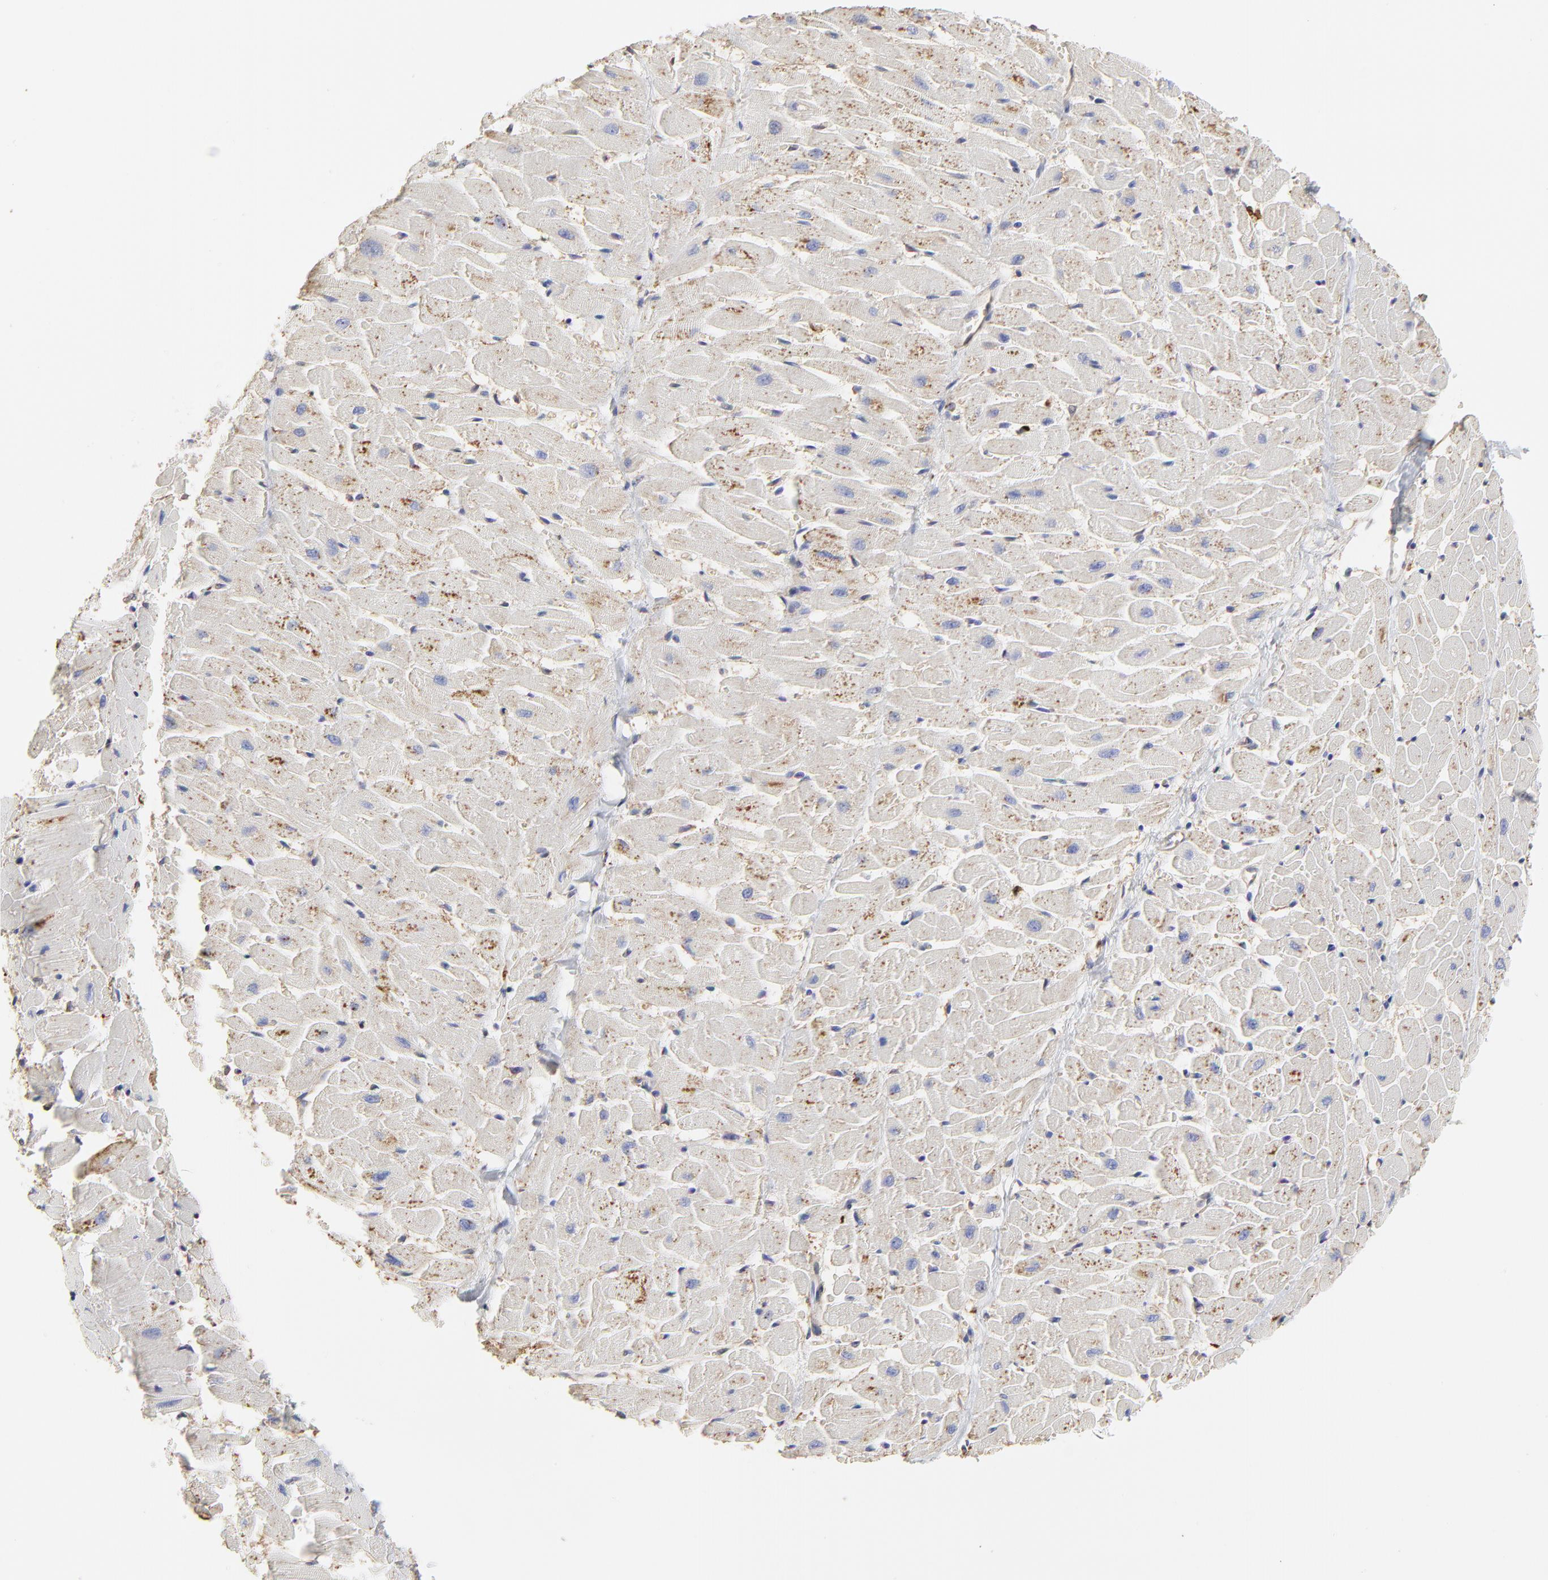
{"staining": {"intensity": "weak", "quantity": "25%-75%", "location": "cytoplasmic/membranous"}, "tissue": "heart muscle", "cell_type": "Cardiomyocytes", "image_type": "normal", "snomed": [{"axis": "morphology", "description": "Normal tissue, NOS"}, {"axis": "topography", "description": "Heart"}], "caption": "High-power microscopy captured an immunohistochemistry image of unremarkable heart muscle, revealing weak cytoplasmic/membranous positivity in approximately 25%-75% of cardiomyocytes.", "gene": "ANXA6", "patient": {"sex": "female", "age": 19}}